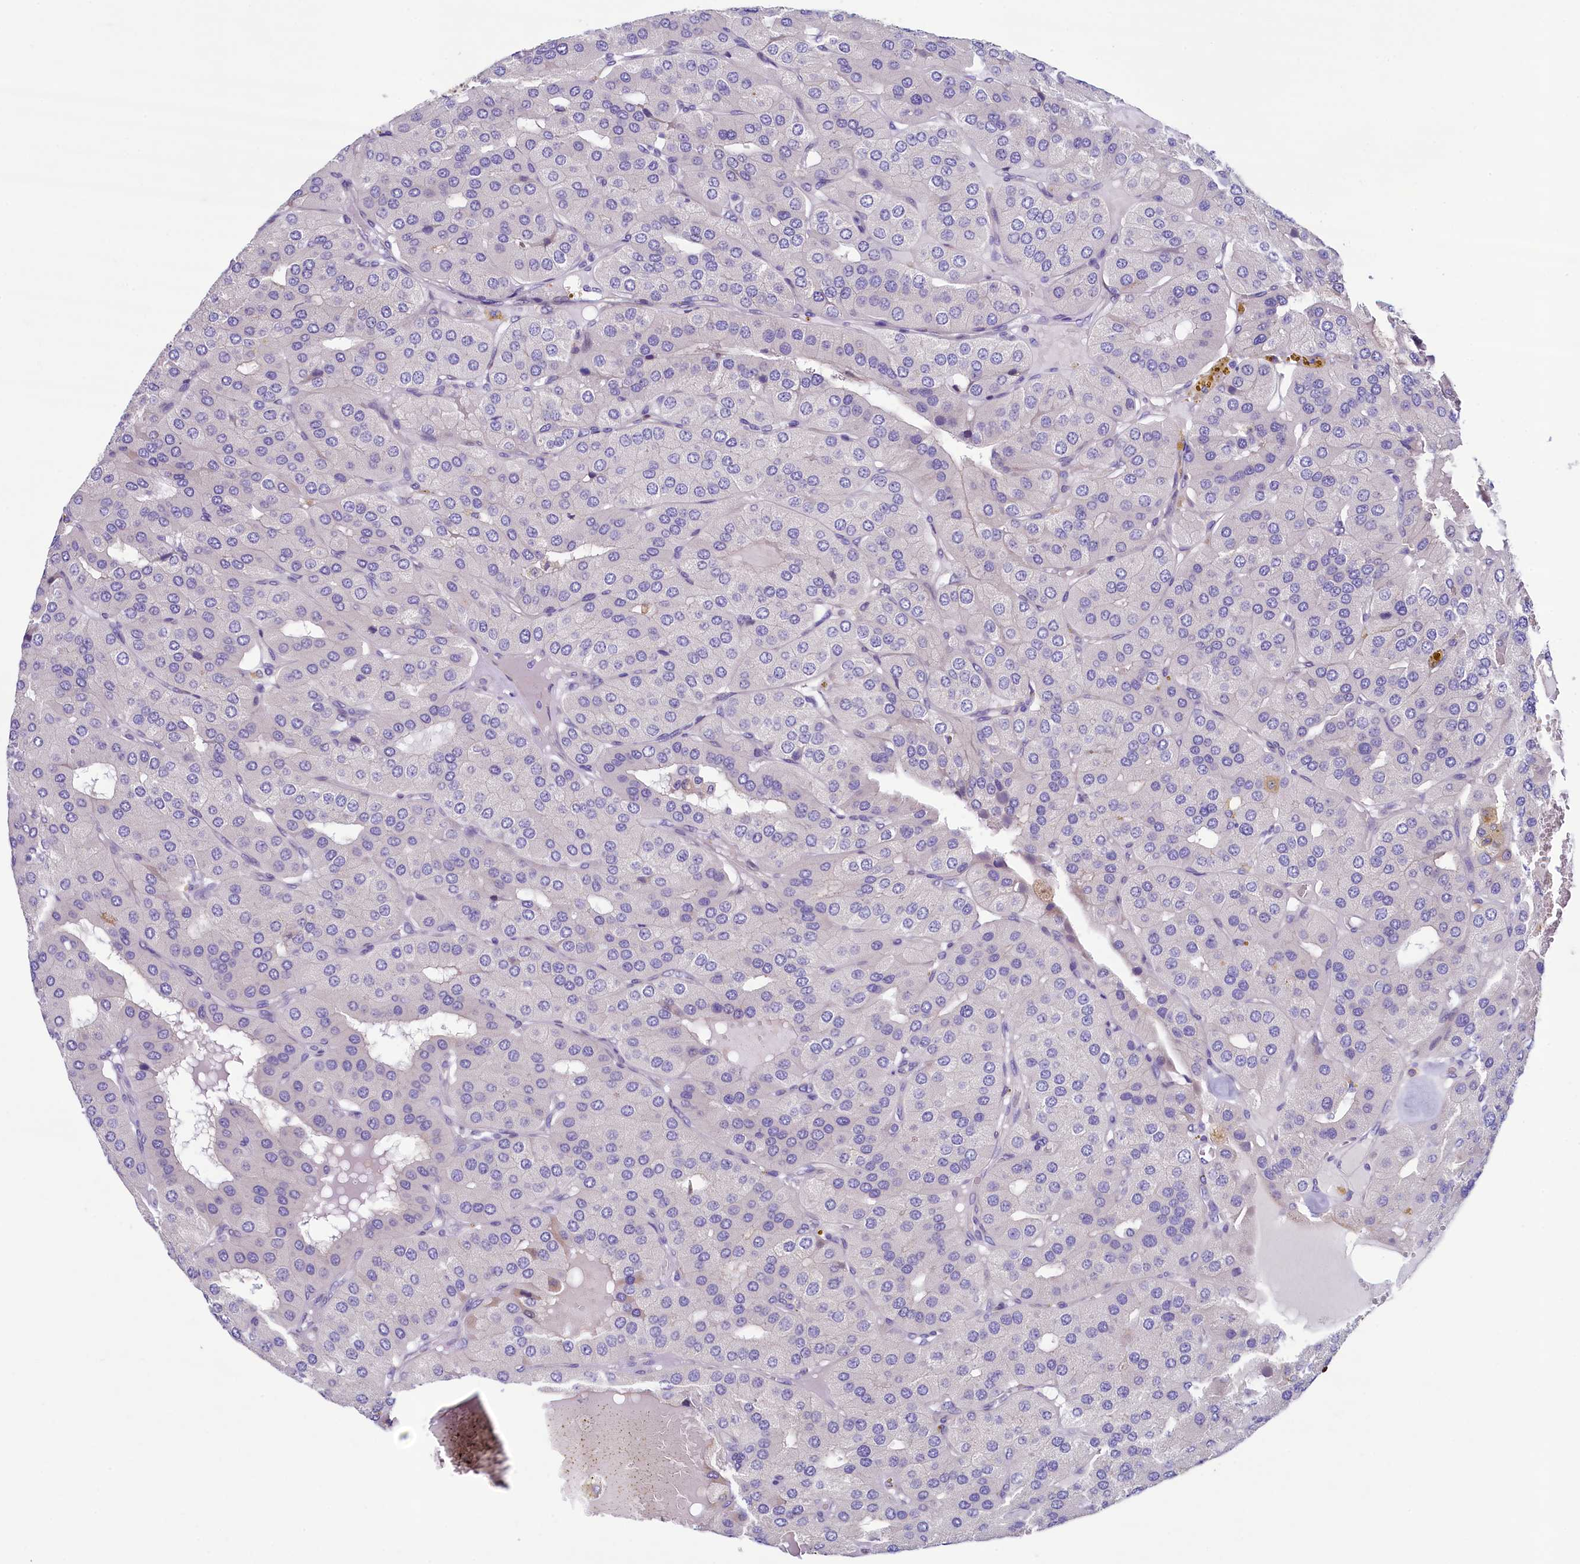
{"staining": {"intensity": "negative", "quantity": "none", "location": "none"}, "tissue": "parathyroid gland", "cell_type": "Glandular cells", "image_type": "normal", "snomed": [{"axis": "morphology", "description": "Normal tissue, NOS"}, {"axis": "morphology", "description": "Adenoma, NOS"}, {"axis": "topography", "description": "Parathyroid gland"}], "caption": "Photomicrograph shows no protein expression in glandular cells of benign parathyroid gland.", "gene": "KRBOX5", "patient": {"sex": "female", "age": 86}}